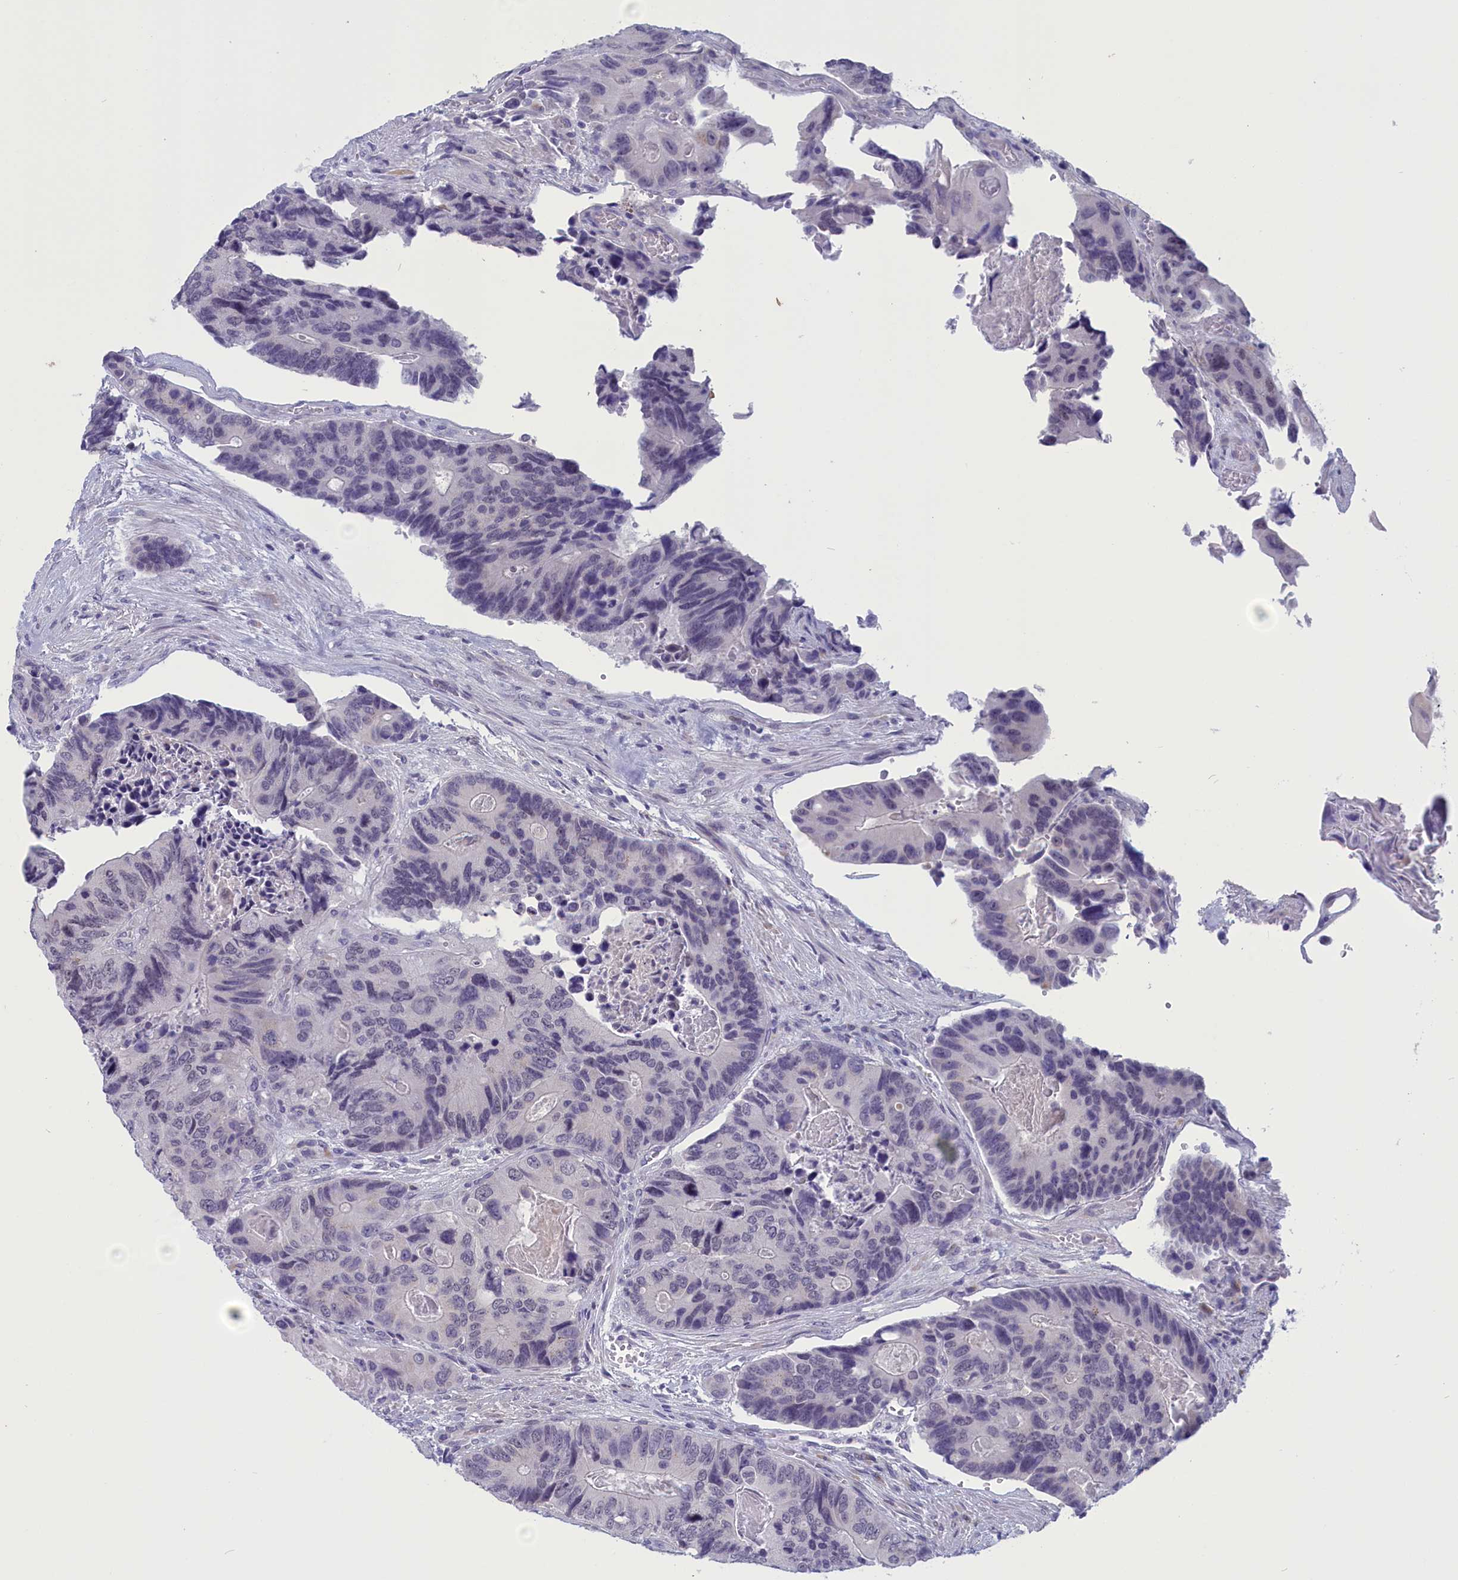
{"staining": {"intensity": "negative", "quantity": "none", "location": "none"}, "tissue": "colorectal cancer", "cell_type": "Tumor cells", "image_type": "cancer", "snomed": [{"axis": "morphology", "description": "Adenocarcinoma, NOS"}, {"axis": "topography", "description": "Colon"}], "caption": "Immunohistochemistry (IHC) of colorectal cancer reveals no positivity in tumor cells.", "gene": "ELOA2", "patient": {"sex": "male", "age": 84}}